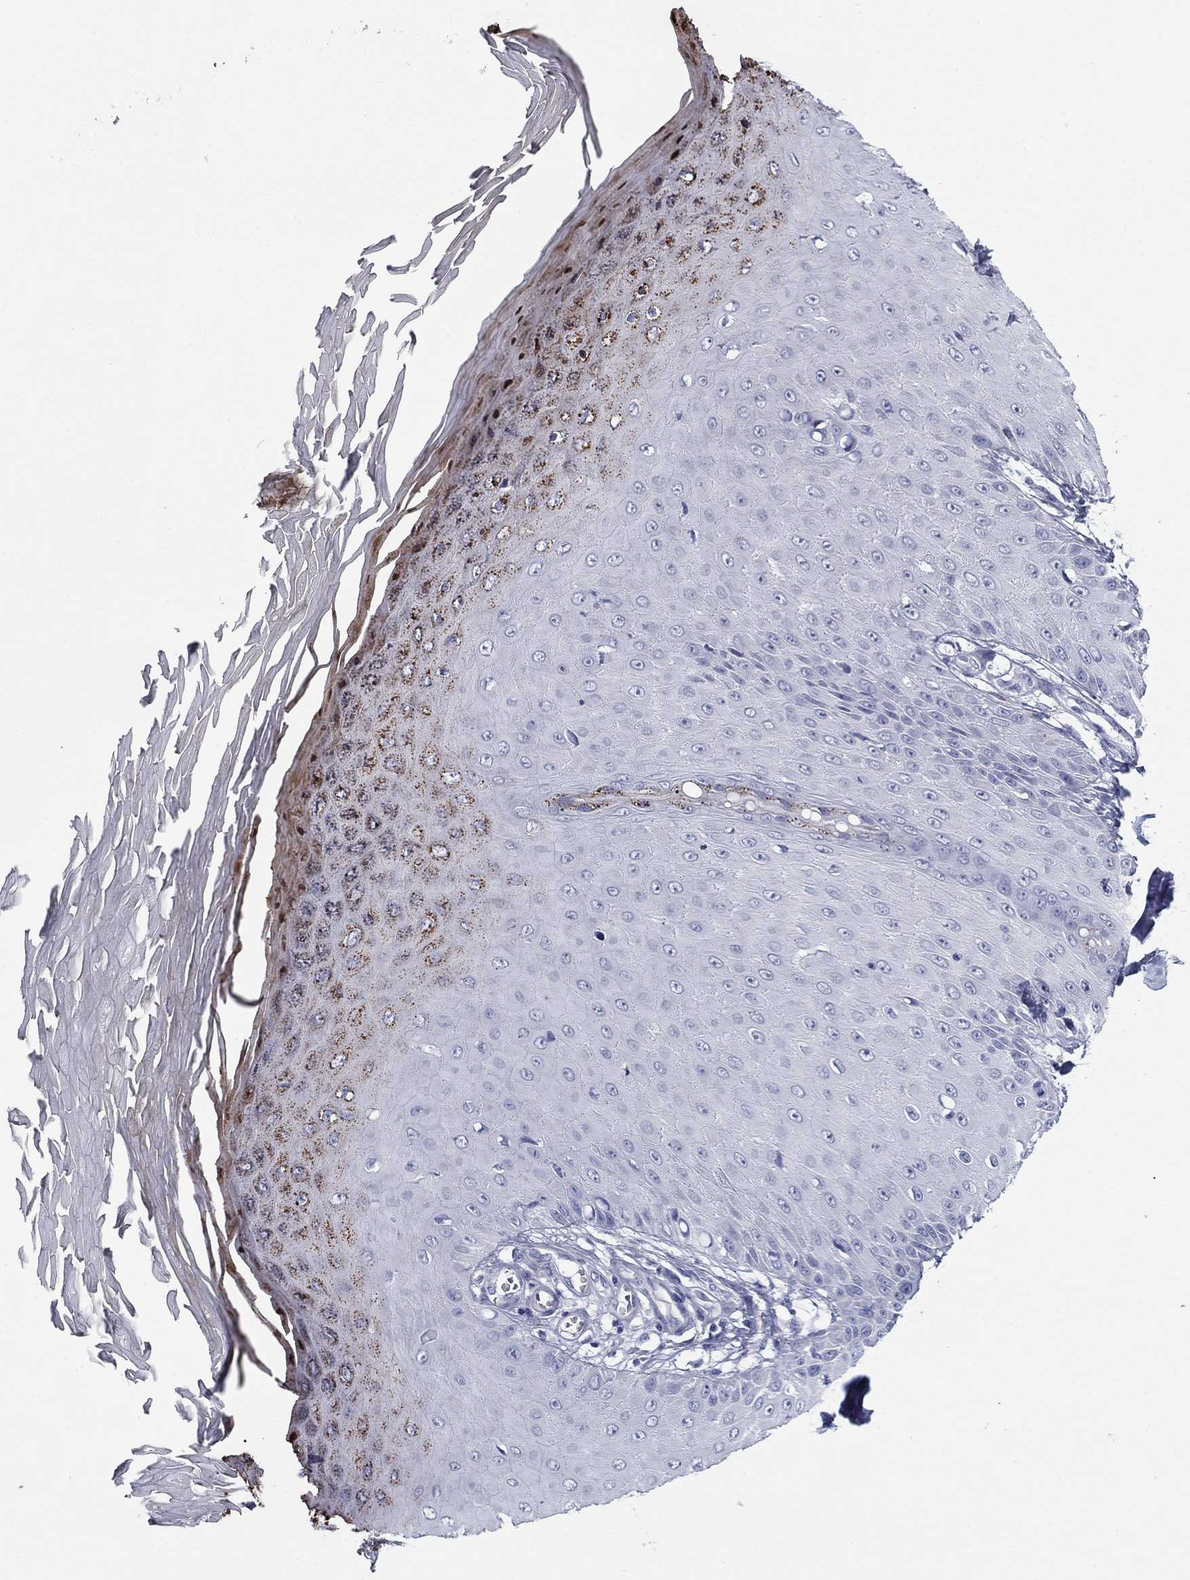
{"staining": {"intensity": "negative", "quantity": "none", "location": "none"}, "tissue": "skin cancer", "cell_type": "Tumor cells", "image_type": "cancer", "snomed": [{"axis": "morphology", "description": "Inflammation, NOS"}, {"axis": "morphology", "description": "Squamous cell carcinoma, NOS"}, {"axis": "topography", "description": "Skin"}], "caption": "The IHC photomicrograph has no significant positivity in tumor cells of squamous cell carcinoma (skin) tissue.", "gene": "ZP2", "patient": {"sex": "male", "age": 70}}